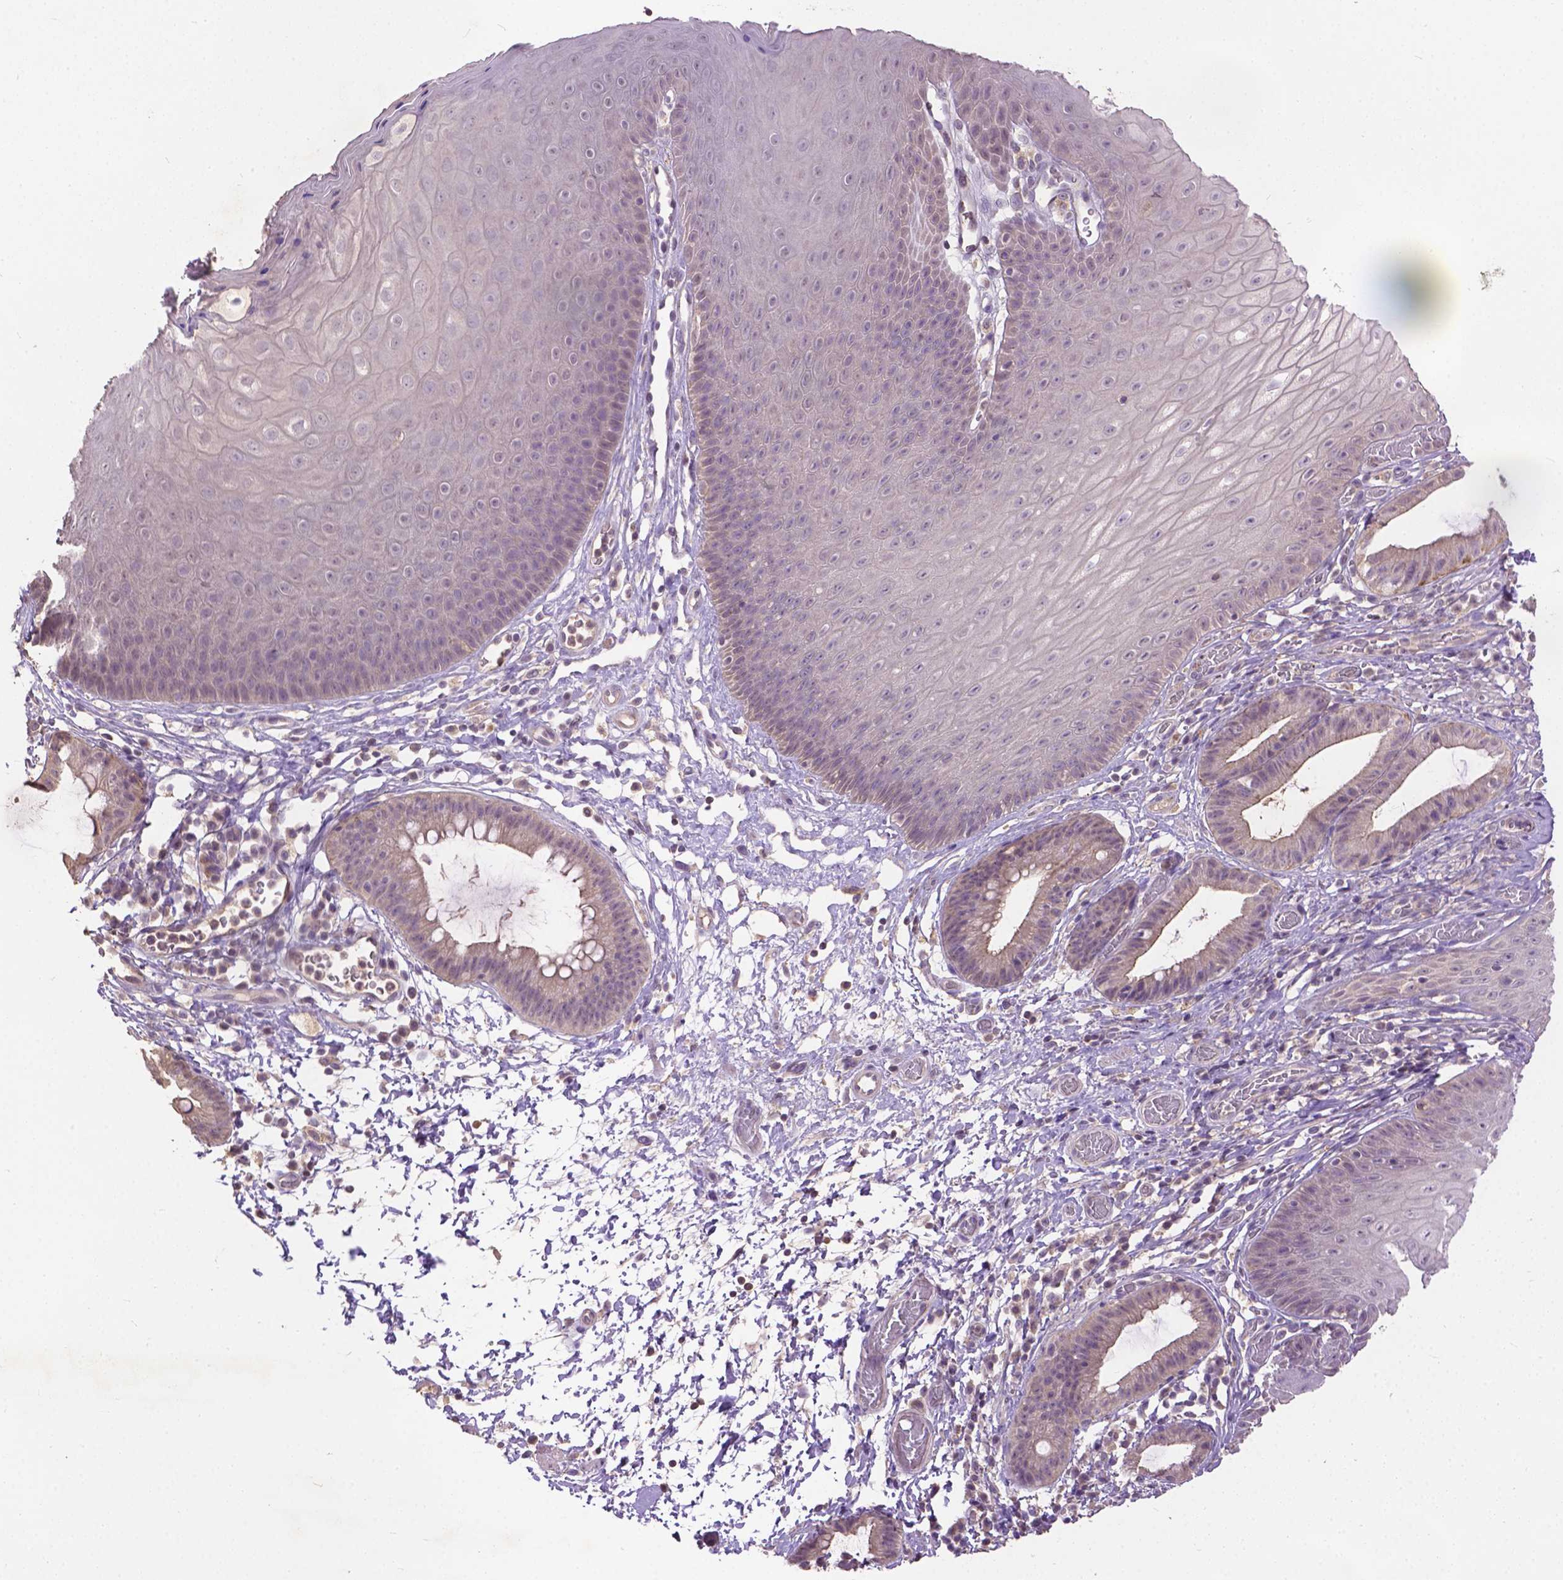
{"staining": {"intensity": "negative", "quantity": "none", "location": "none"}, "tissue": "skin", "cell_type": "Epidermal cells", "image_type": "normal", "snomed": [{"axis": "morphology", "description": "Normal tissue, NOS"}, {"axis": "topography", "description": "Anal"}], "caption": "High magnification brightfield microscopy of normal skin stained with DAB (brown) and counterstained with hematoxylin (blue): epidermal cells show no significant staining. (Immunohistochemistry (ihc), brightfield microscopy, high magnification).", "gene": "ZNF337", "patient": {"sex": "male", "age": 53}}